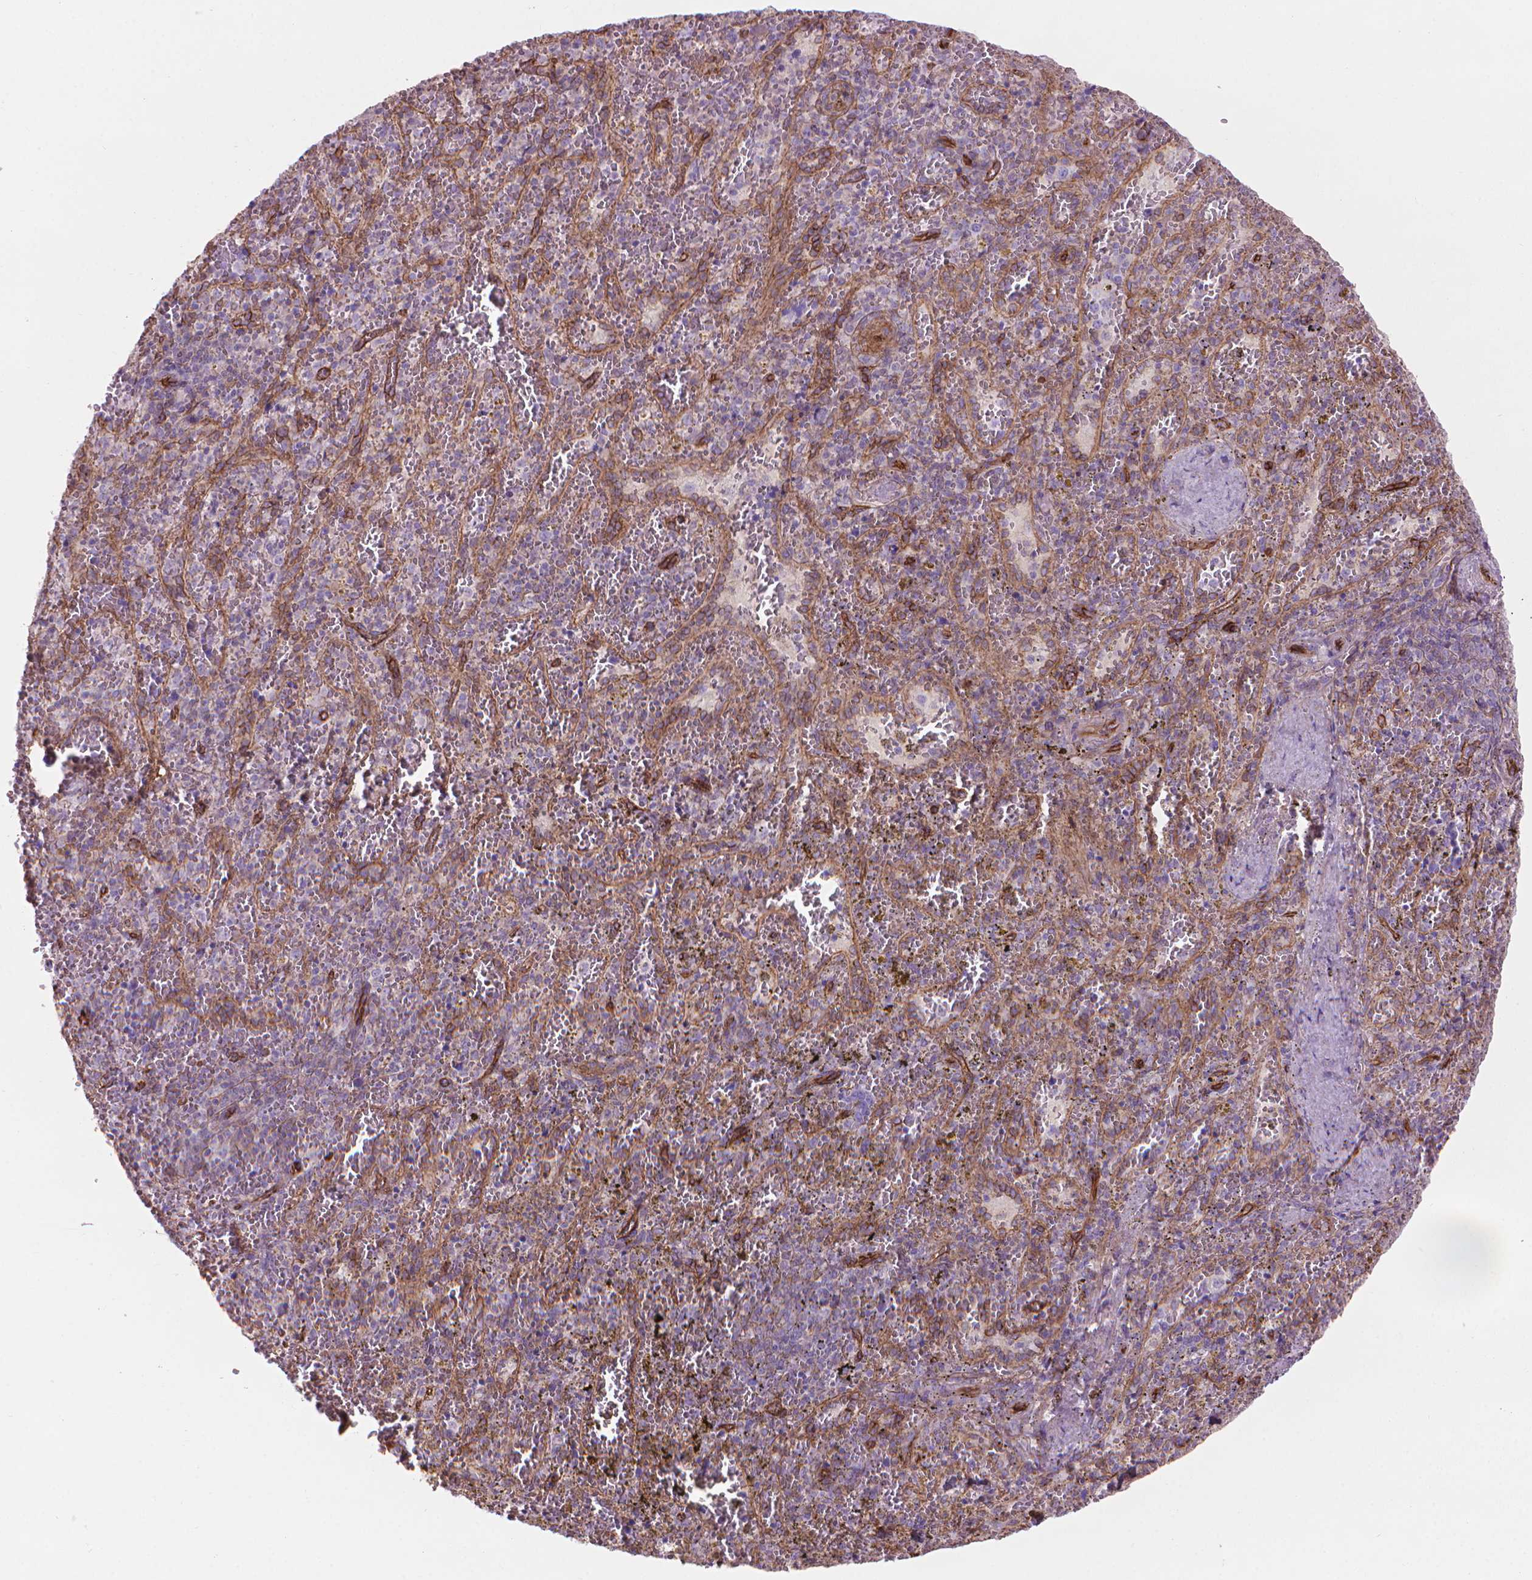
{"staining": {"intensity": "negative", "quantity": "none", "location": "none"}, "tissue": "spleen", "cell_type": "Cells in red pulp", "image_type": "normal", "snomed": [{"axis": "morphology", "description": "Normal tissue, NOS"}, {"axis": "topography", "description": "Spleen"}], "caption": "Immunohistochemistry micrograph of benign human spleen stained for a protein (brown), which reveals no staining in cells in red pulp.", "gene": "TENT5A", "patient": {"sex": "female", "age": 50}}